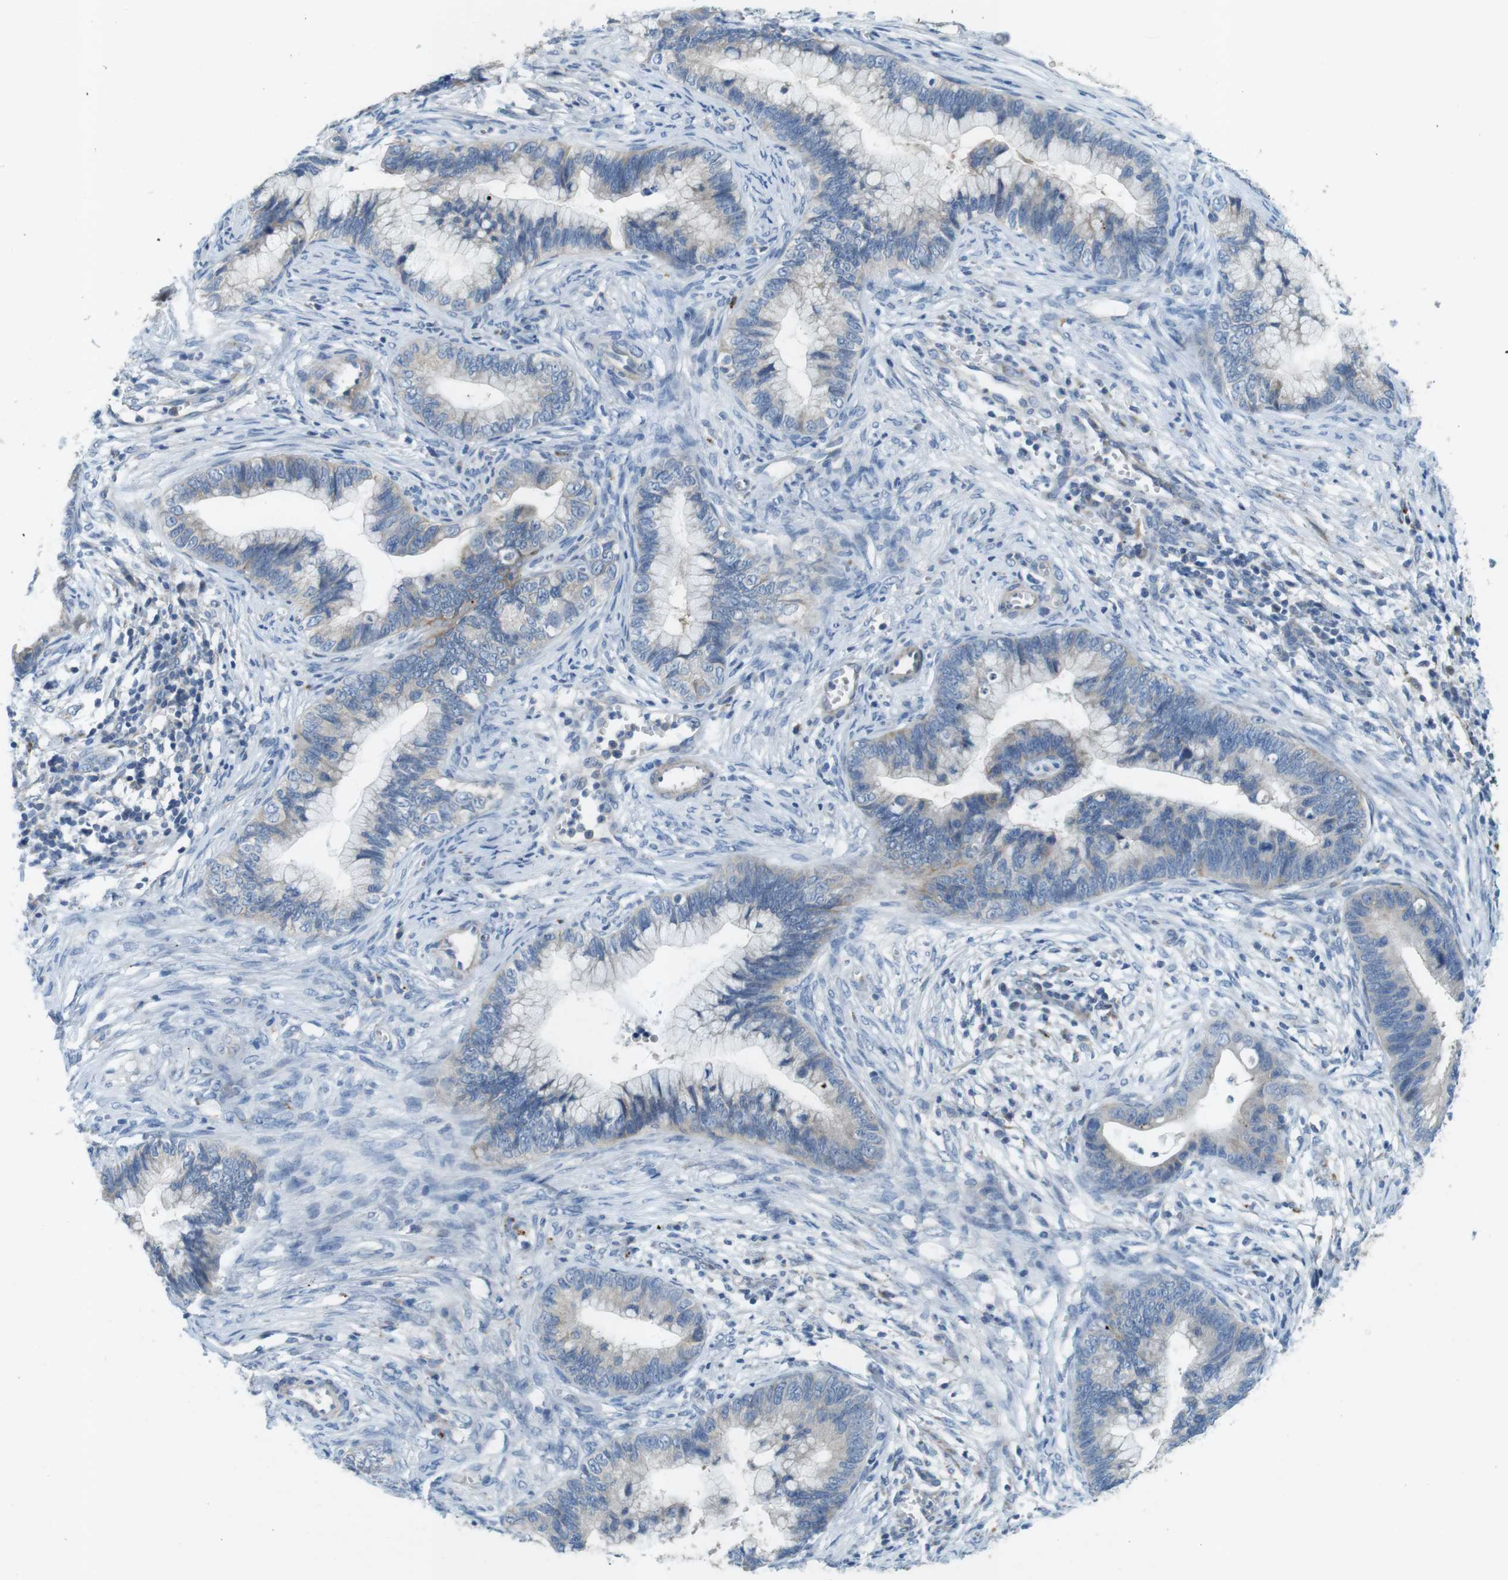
{"staining": {"intensity": "negative", "quantity": "none", "location": "none"}, "tissue": "cervical cancer", "cell_type": "Tumor cells", "image_type": "cancer", "snomed": [{"axis": "morphology", "description": "Adenocarcinoma, NOS"}, {"axis": "topography", "description": "Cervix"}], "caption": "An immunohistochemistry photomicrograph of adenocarcinoma (cervical) is shown. There is no staining in tumor cells of adenocarcinoma (cervical).", "gene": "TYW1", "patient": {"sex": "female", "age": 44}}